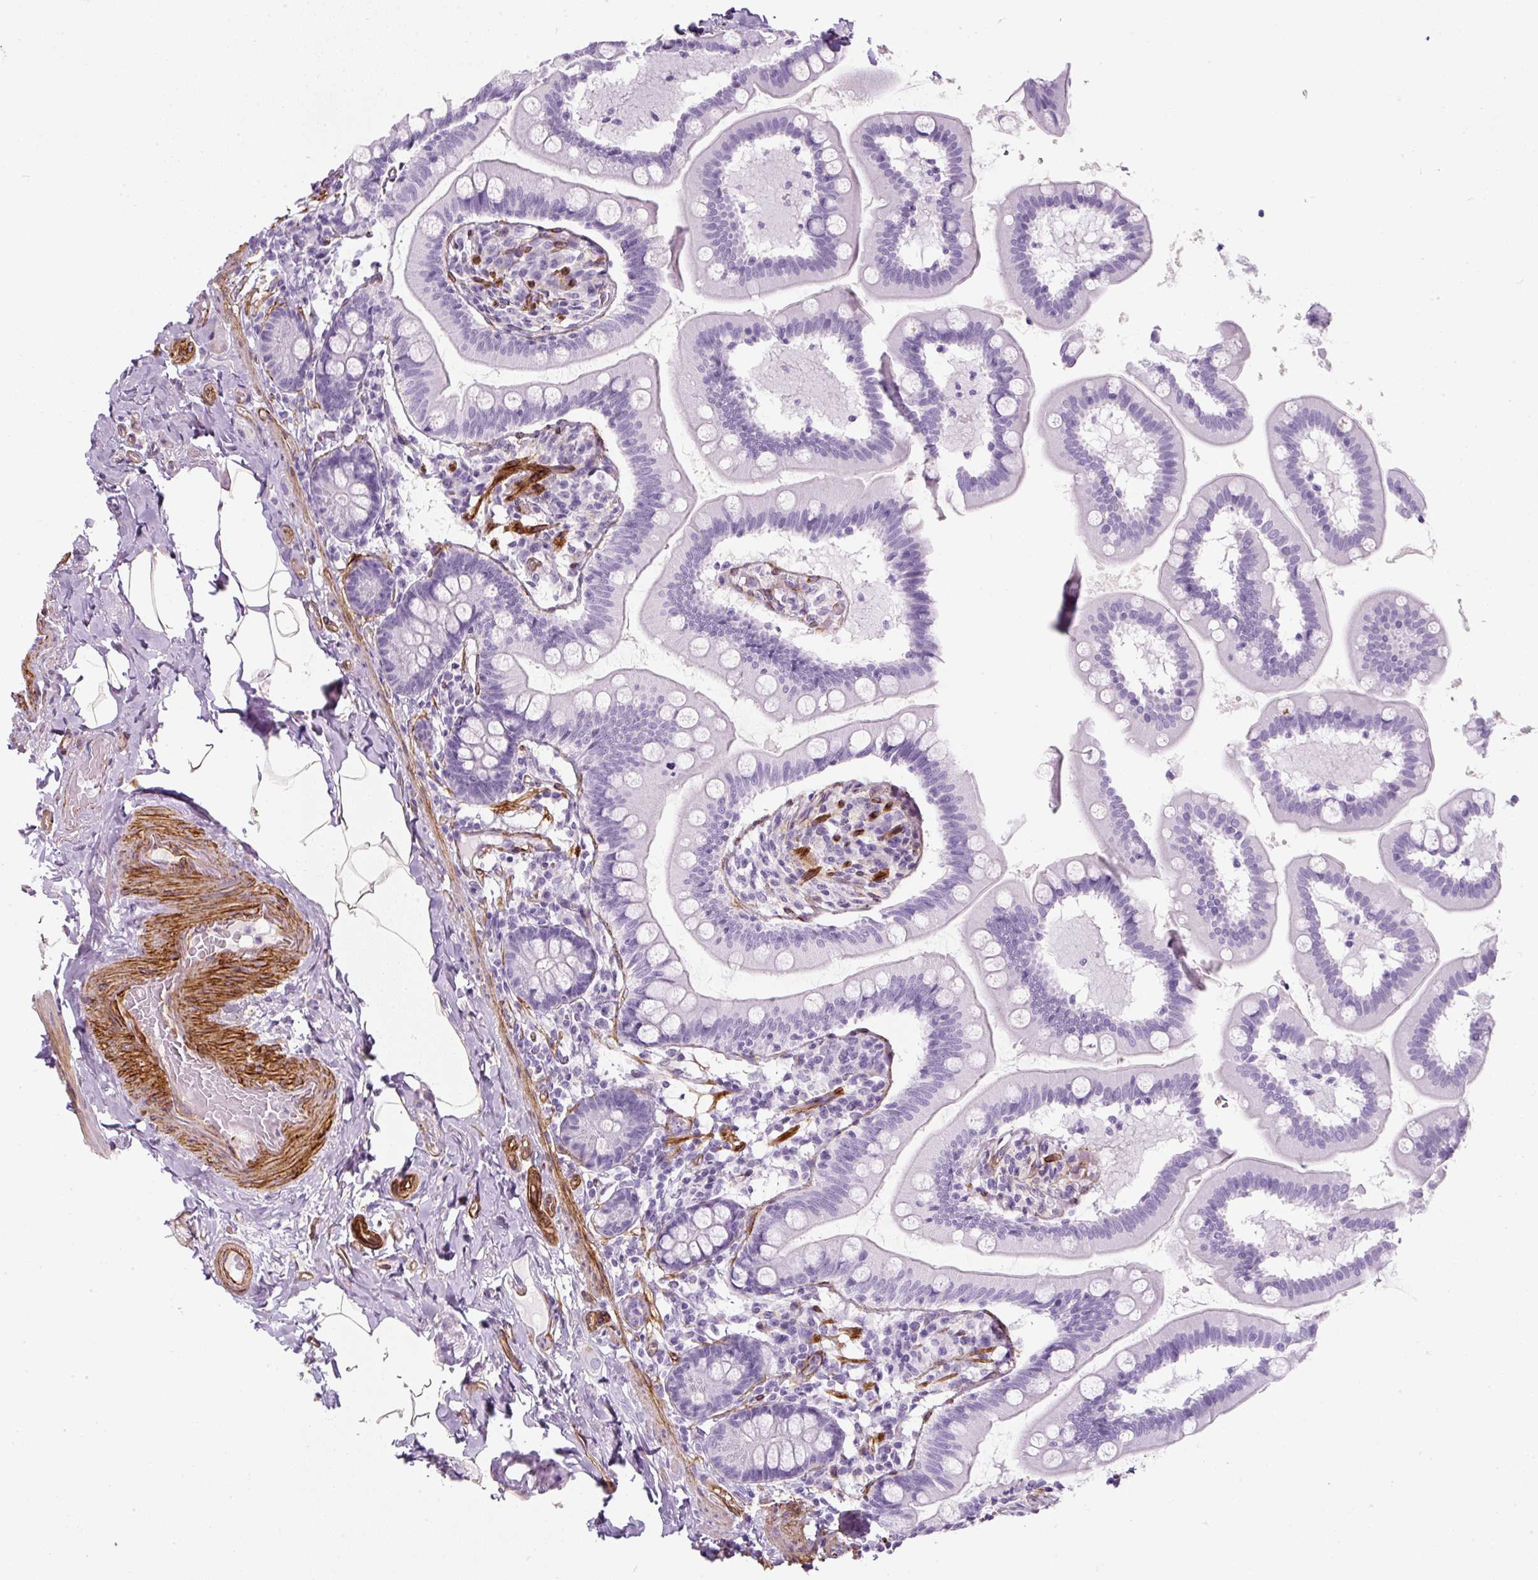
{"staining": {"intensity": "negative", "quantity": "none", "location": "none"}, "tissue": "small intestine", "cell_type": "Glandular cells", "image_type": "normal", "snomed": [{"axis": "morphology", "description": "Normal tissue, NOS"}, {"axis": "topography", "description": "Small intestine"}], "caption": "Micrograph shows no significant protein expression in glandular cells of normal small intestine. (DAB (3,3'-diaminobenzidine) immunohistochemistry (IHC) with hematoxylin counter stain).", "gene": "CAVIN3", "patient": {"sex": "female", "age": 64}}